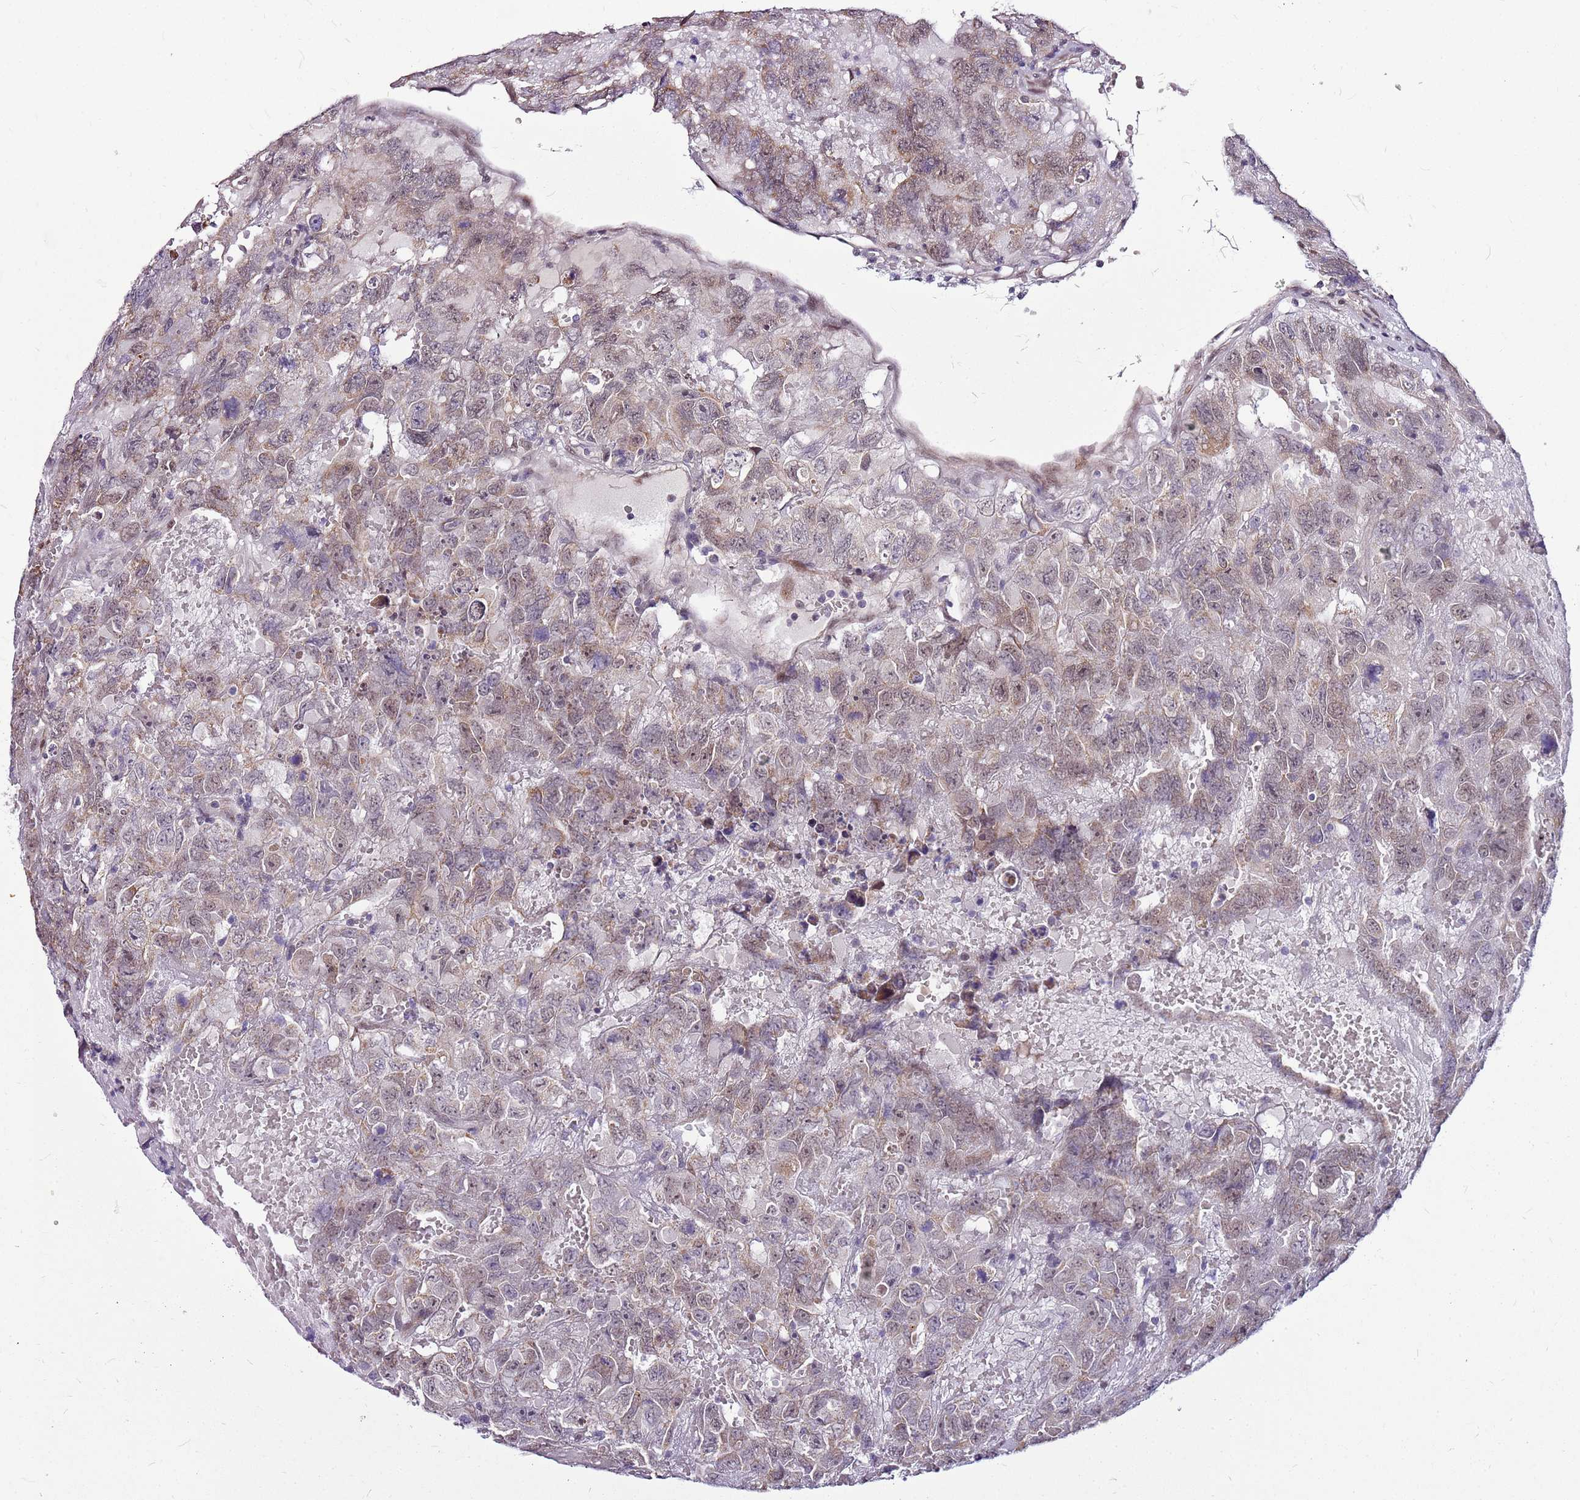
{"staining": {"intensity": "weak", "quantity": "25%-75%", "location": "cytoplasmic/membranous,nuclear"}, "tissue": "testis cancer", "cell_type": "Tumor cells", "image_type": "cancer", "snomed": [{"axis": "morphology", "description": "Carcinoma, Embryonal, NOS"}, {"axis": "topography", "description": "Testis"}], "caption": "Testis cancer stained for a protein exhibits weak cytoplasmic/membranous and nuclear positivity in tumor cells.", "gene": "POLE3", "patient": {"sex": "male", "age": 45}}